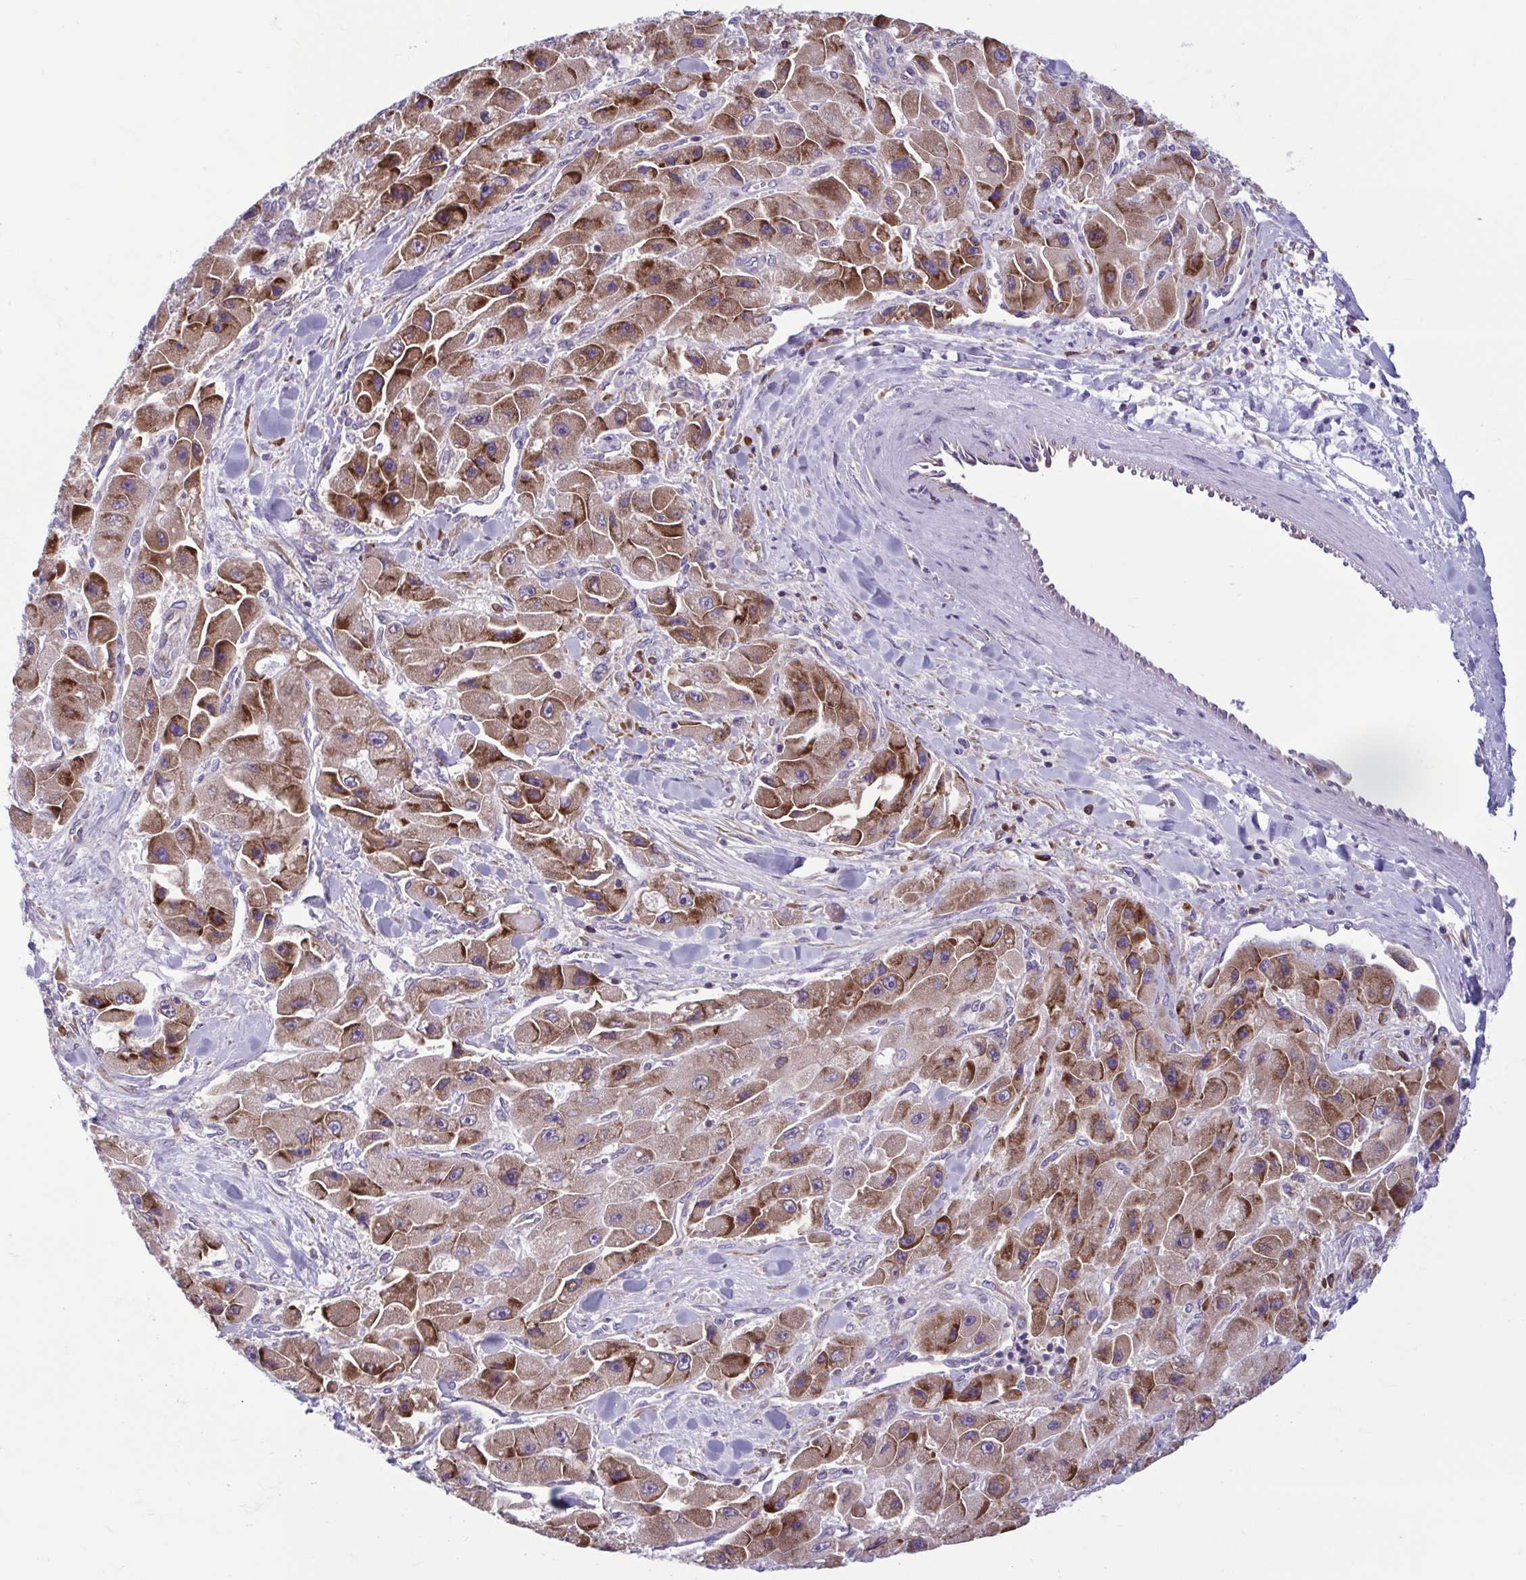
{"staining": {"intensity": "moderate", "quantity": ">75%", "location": "cytoplasmic/membranous"}, "tissue": "liver cancer", "cell_type": "Tumor cells", "image_type": "cancer", "snomed": [{"axis": "morphology", "description": "Carcinoma, Hepatocellular, NOS"}, {"axis": "topography", "description": "Liver"}], "caption": "The photomicrograph shows immunohistochemical staining of liver cancer. There is moderate cytoplasmic/membranous expression is identified in approximately >75% of tumor cells. (Stains: DAB in brown, nuclei in blue, Microscopy: brightfield microscopy at high magnification).", "gene": "RPS16", "patient": {"sex": "male", "age": 24}}